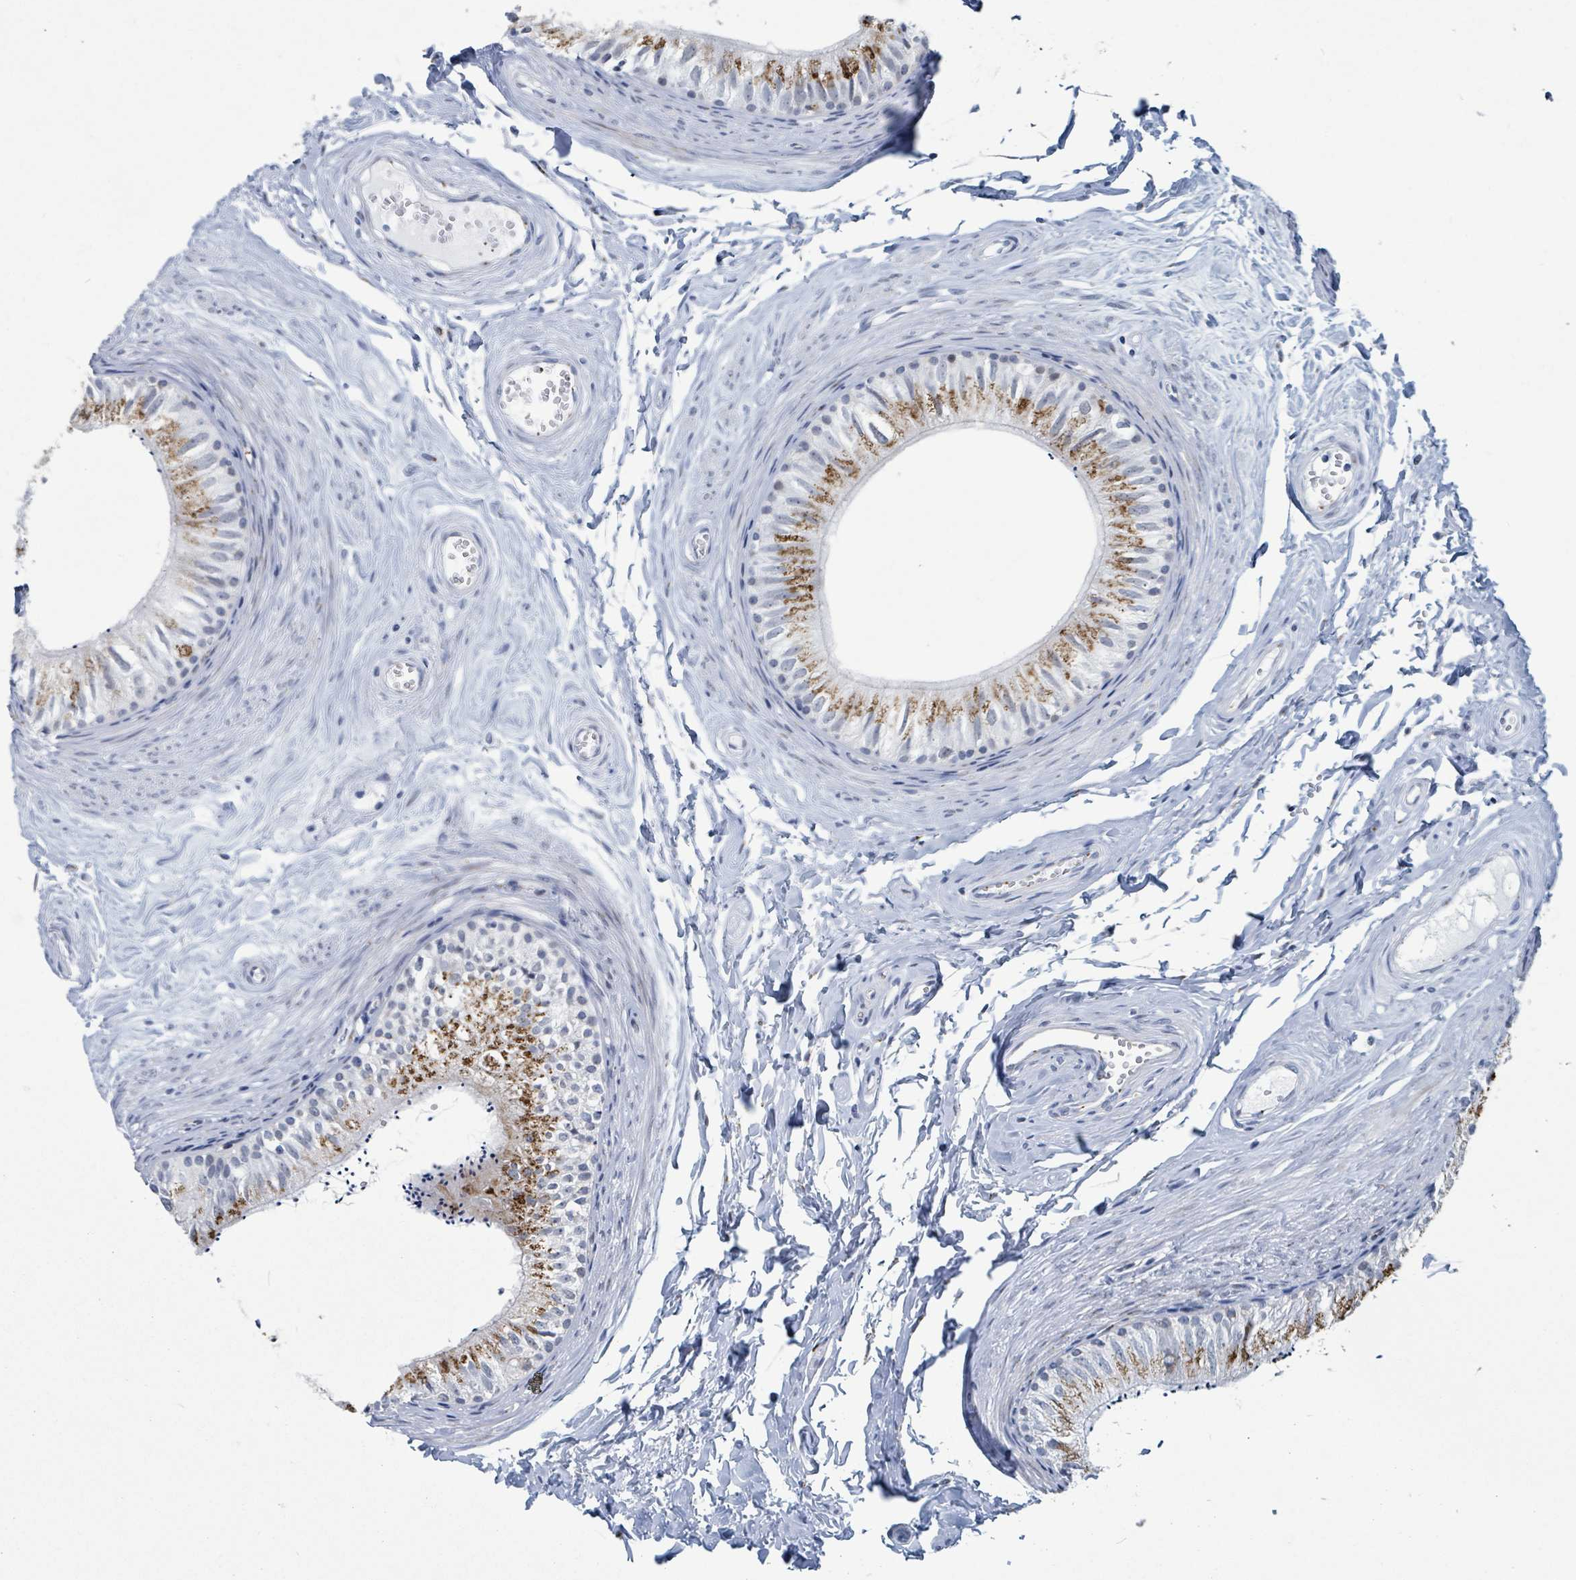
{"staining": {"intensity": "moderate", "quantity": "25%-75%", "location": "cytoplasmic/membranous"}, "tissue": "epididymis", "cell_type": "Glandular cells", "image_type": "normal", "snomed": [{"axis": "morphology", "description": "Normal tissue, NOS"}, {"axis": "topography", "description": "Epididymis"}], "caption": "Epididymis stained with IHC reveals moderate cytoplasmic/membranous staining in about 25%-75% of glandular cells.", "gene": "DCAF5", "patient": {"sex": "male", "age": 56}}